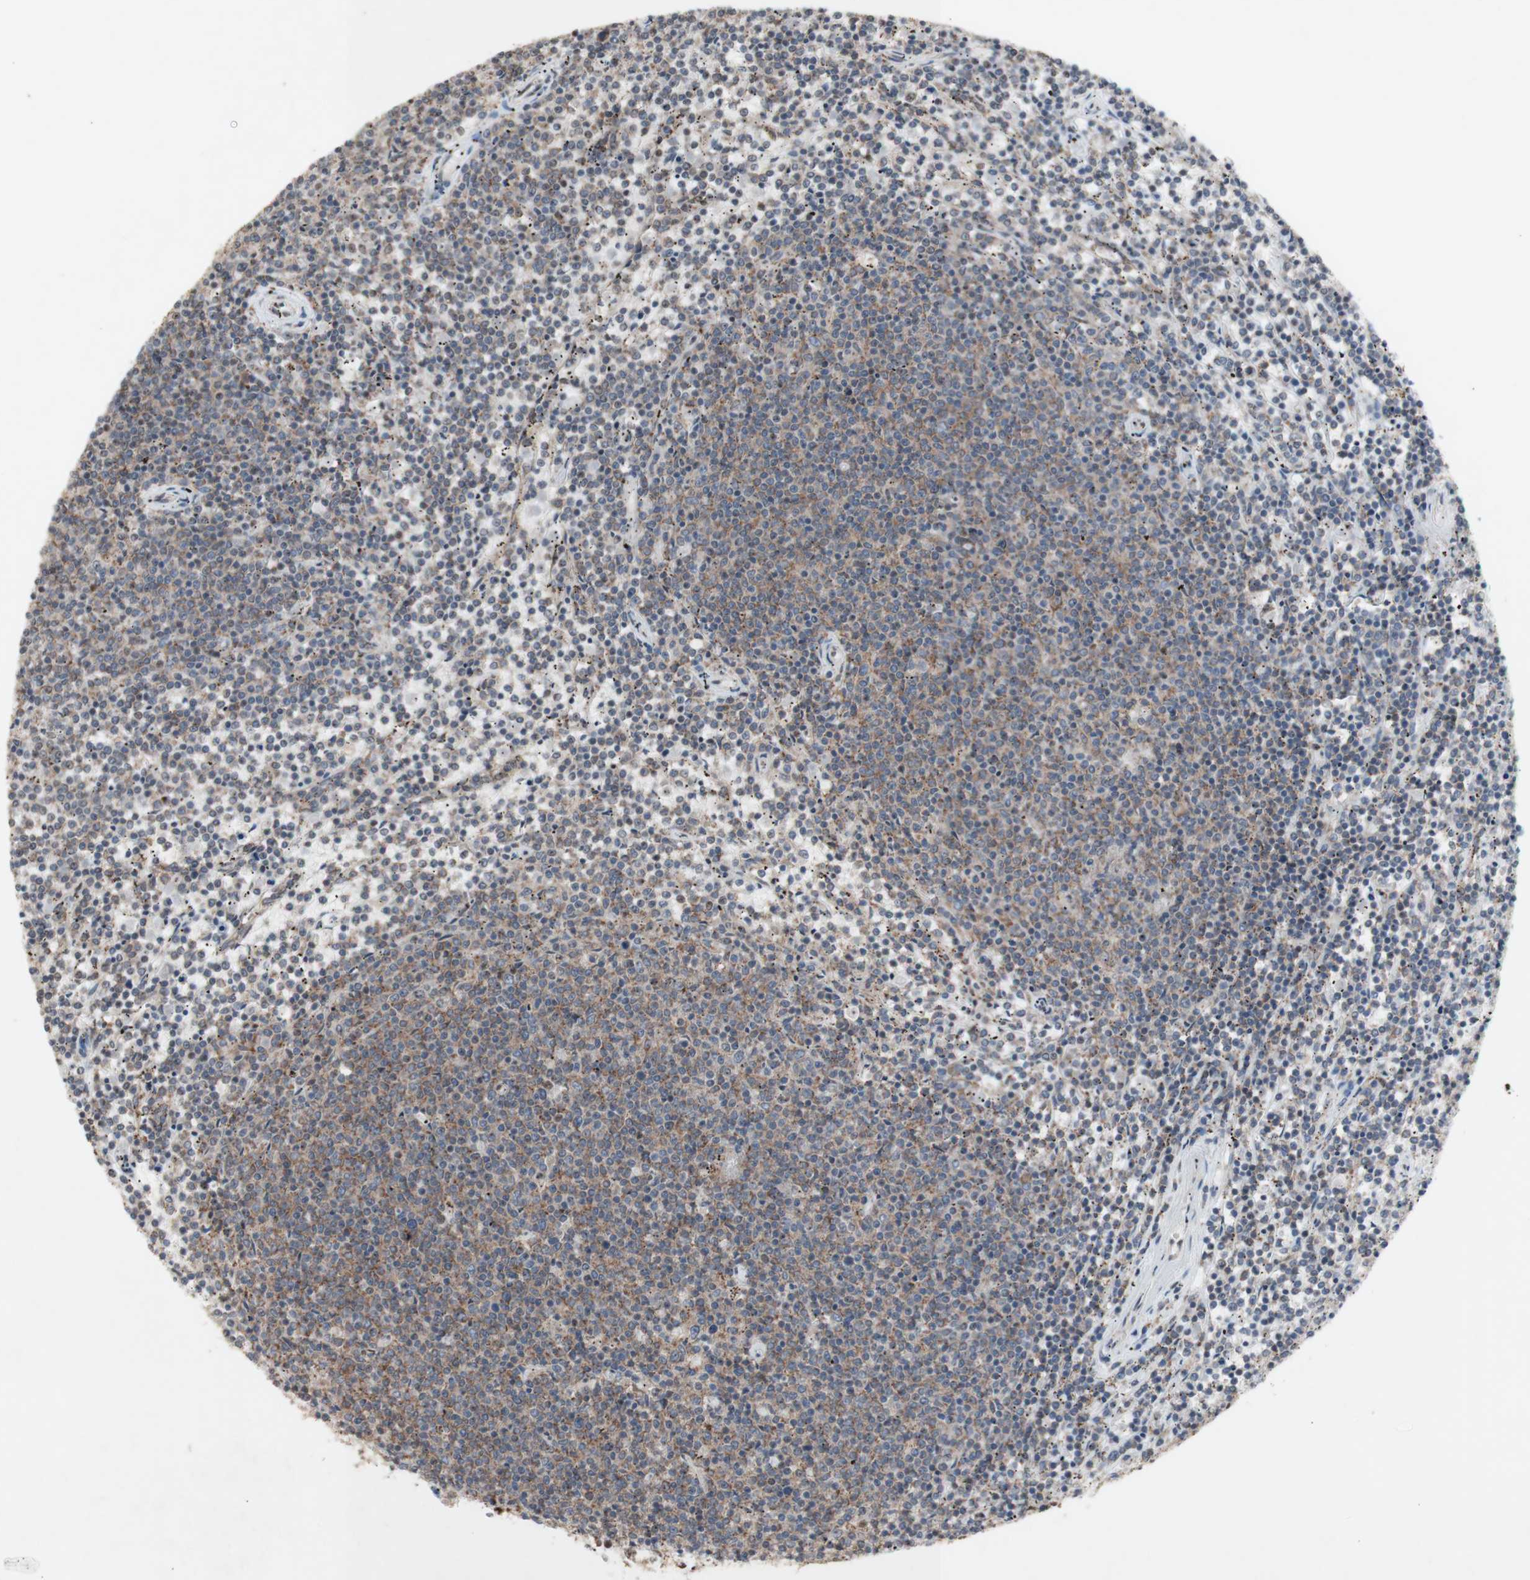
{"staining": {"intensity": "weak", "quantity": "<25%", "location": "nuclear"}, "tissue": "lymphoma", "cell_type": "Tumor cells", "image_type": "cancer", "snomed": [{"axis": "morphology", "description": "Malignant lymphoma, non-Hodgkin's type, Low grade"}, {"axis": "topography", "description": "Spleen"}], "caption": "A high-resolution photomicrograph shows IHC staining of lymphoma, which reveals no significant positivity in tumor cells.", "gene": "SFPQ", "patient": {"sex": "female", "age": 50}}